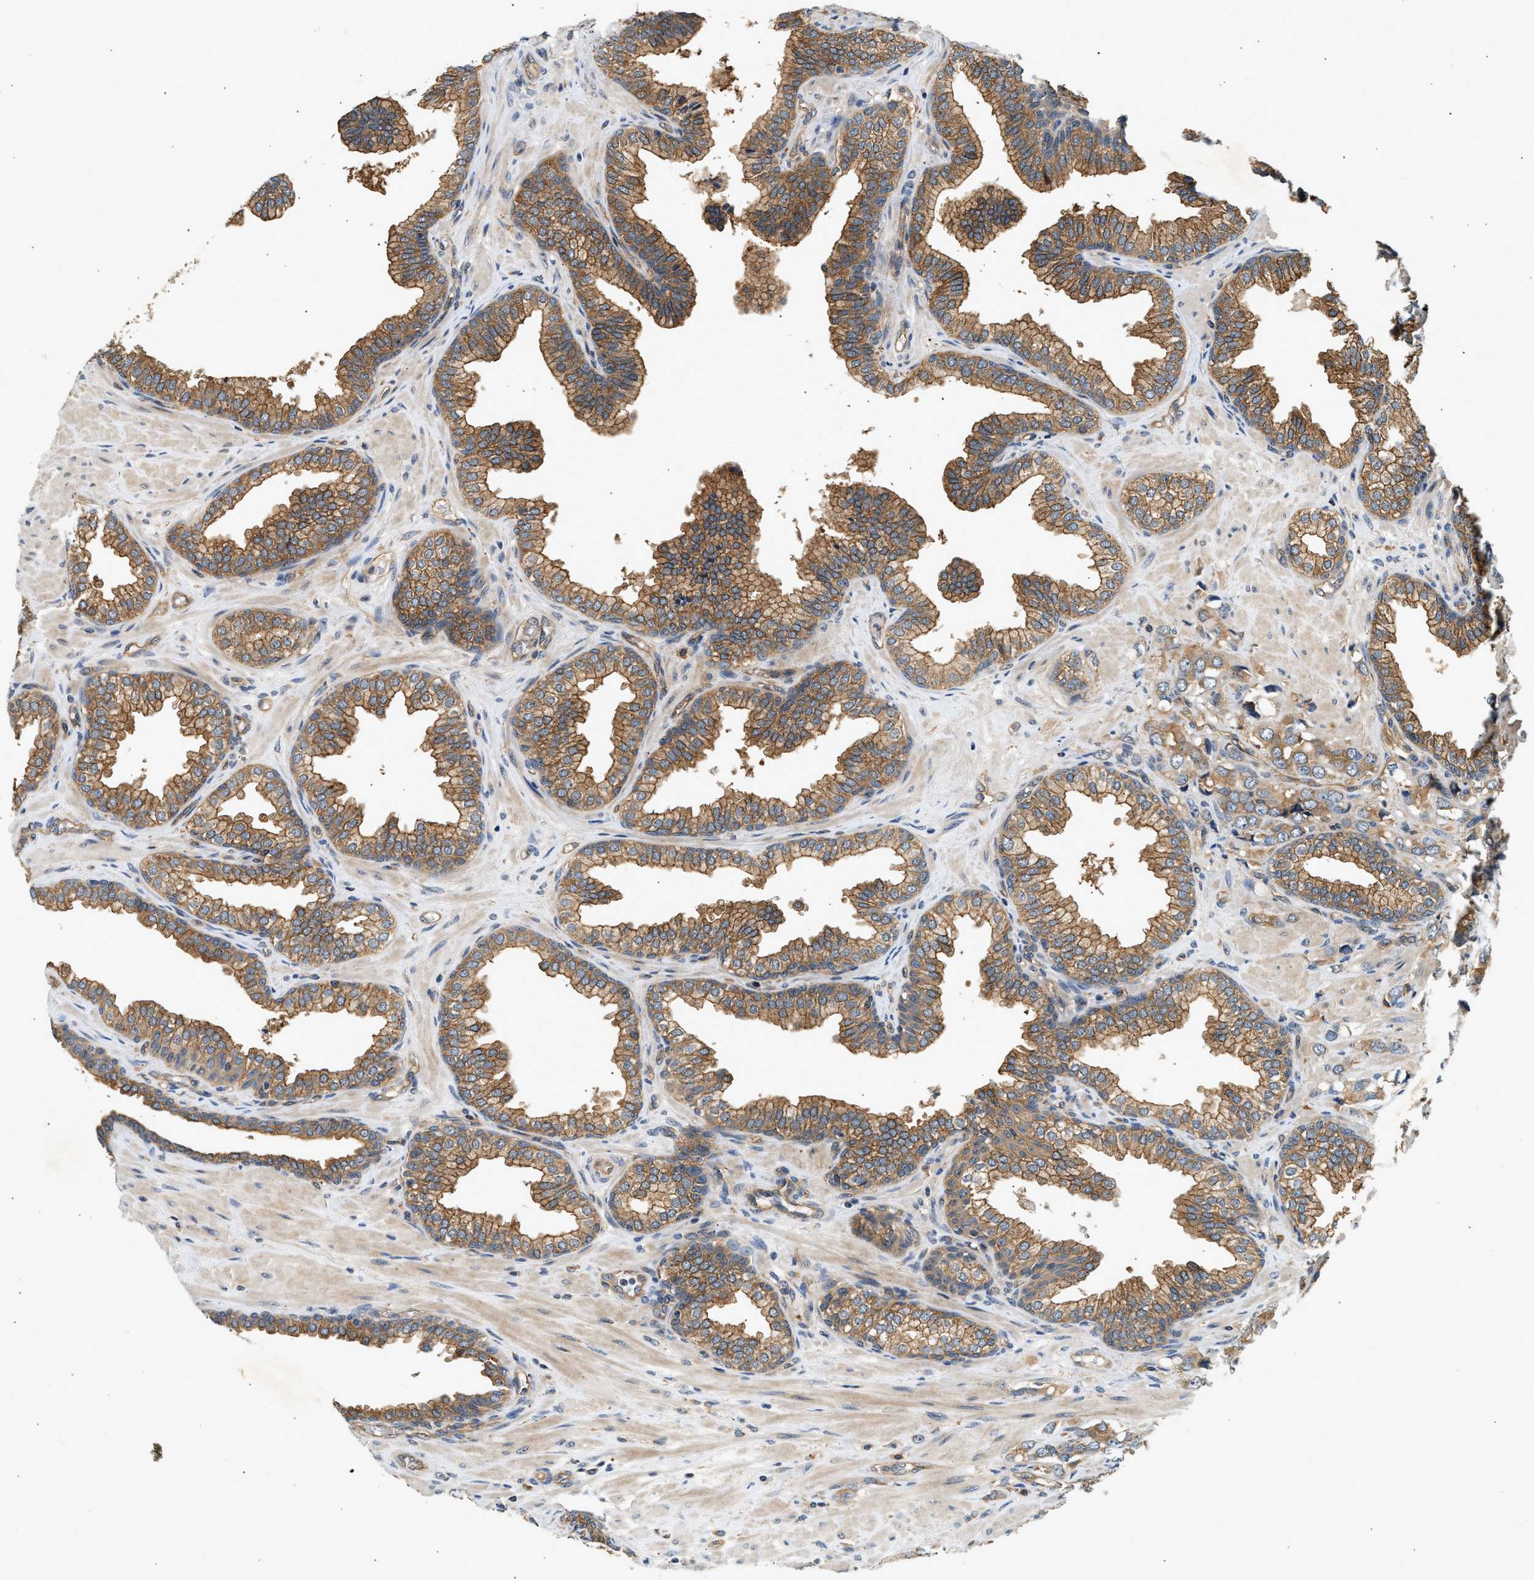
{"staining": {"intensity": "moderate", "quantity": ">75%", "location": "cytoplasmic/membranous"}, "tissue": "prostate cancer", "cell_type": "Tumor cells", "image_type": "cancer", "snomed": [{"axis": "morphology", "description": "Adenocarcinoma, High grade"}, {"axis": "topography", "description": "Prostate"}], "caption": "Approximately >75% of tumor cells in prostate cancer (adenocarcinoma (high-grade)) display moderate cytoplasmic/membranous protein positivity as visualized by brown immunohistochemical staining.", "gene": "DUSP14", "patient": {"sex": "male", "age": 52}}